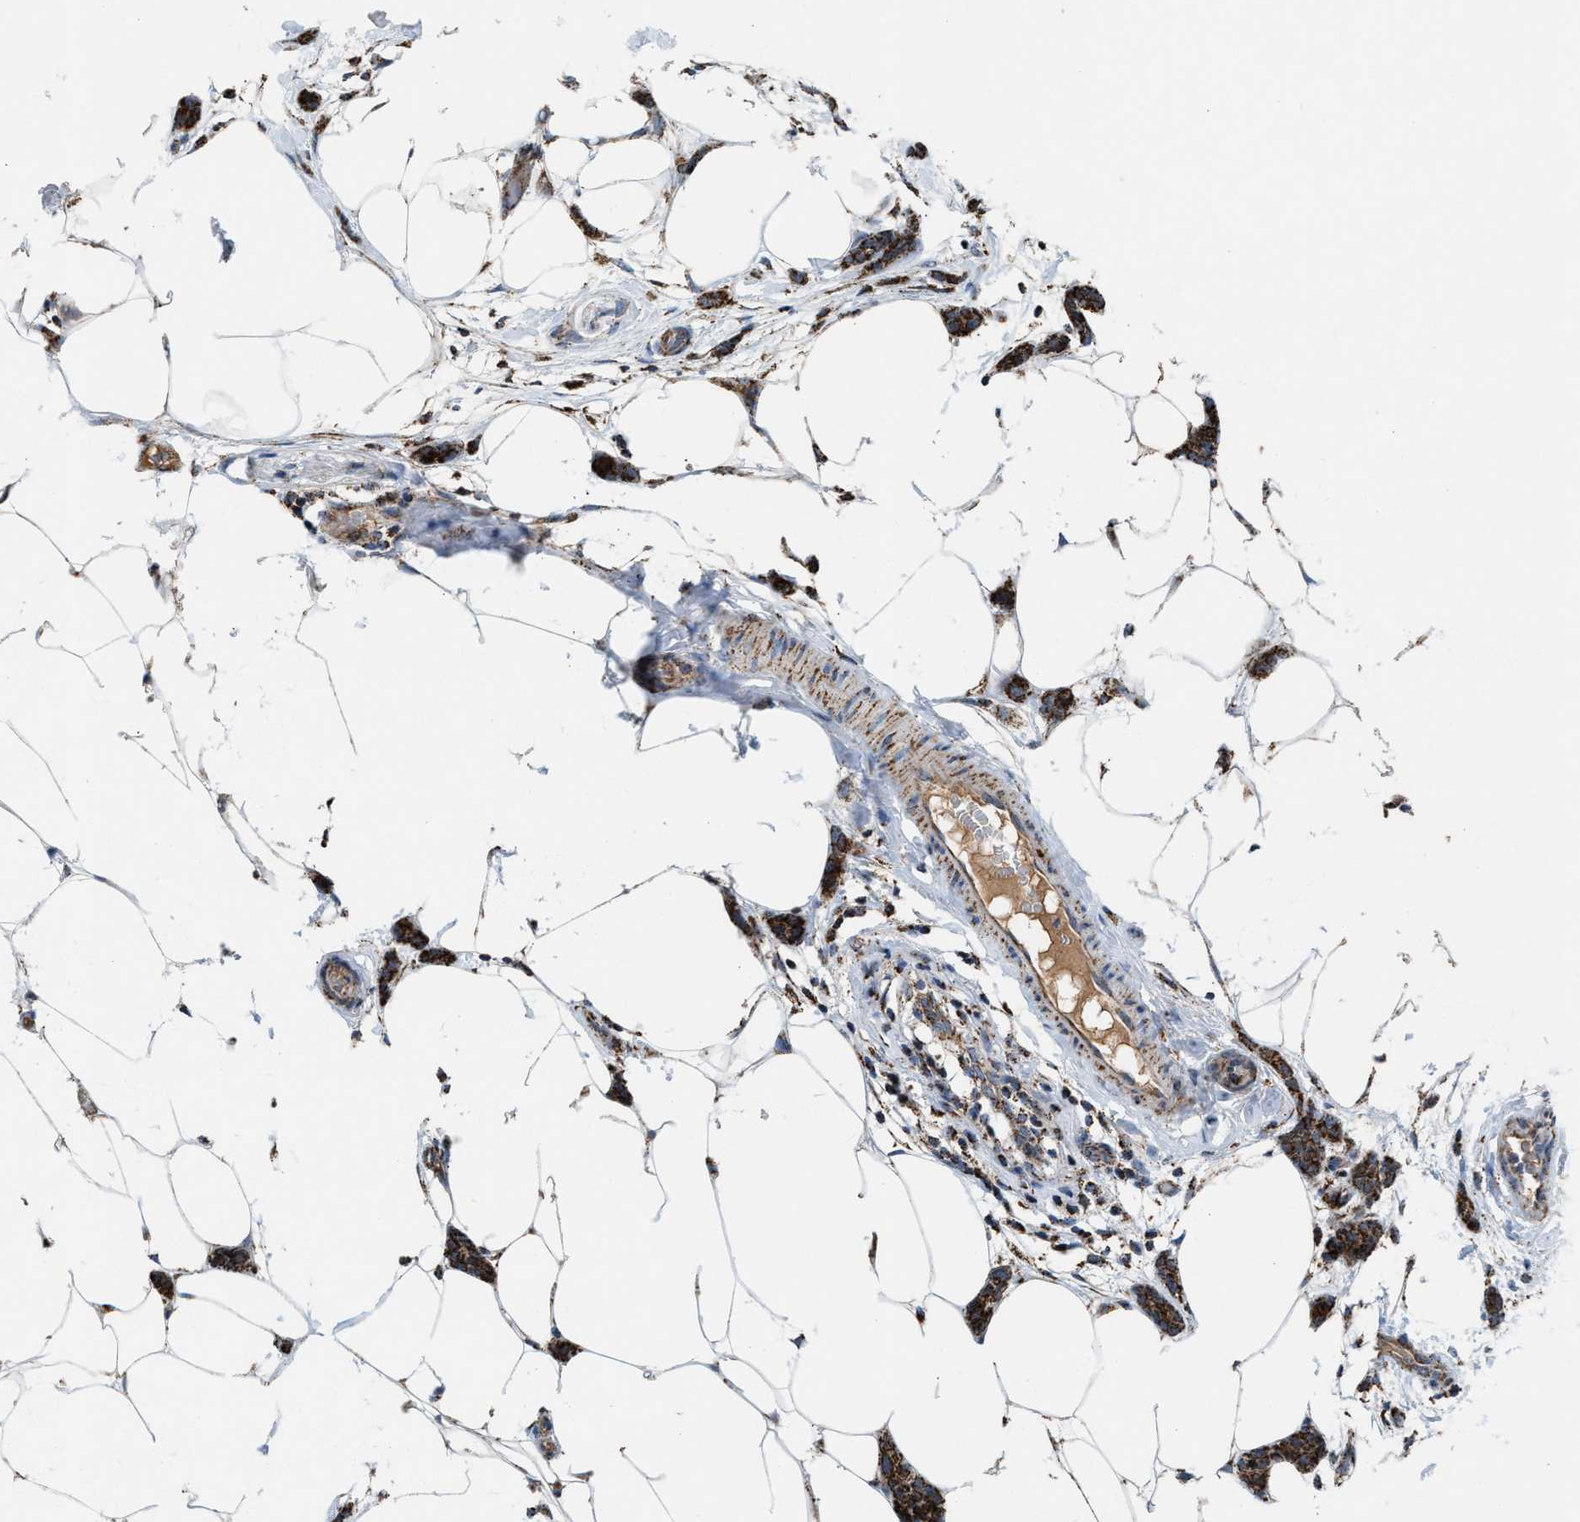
{"staining": {"intensity": "strong", "quantity": ">75%", "location": "cytoplasmic/membranous"}, "tissue": "breast cancer", "cell_type": "Tumor cells", "image_type": "cancer", "snomed": [{"axis": "morphology", "description": "Lobular carcinoma"}, {"axis": "topography", "description": "Skin"}, {"axis": "topography", "description": "Breast"}], "caption": "Protein analysis of lobular carcinoma (breast) tissue shows strong cytoplasmic/membranous staining in about >75% of tumor cells.", "gene": "PMPCA", "patient": {"sex": "female", "age": 46}}